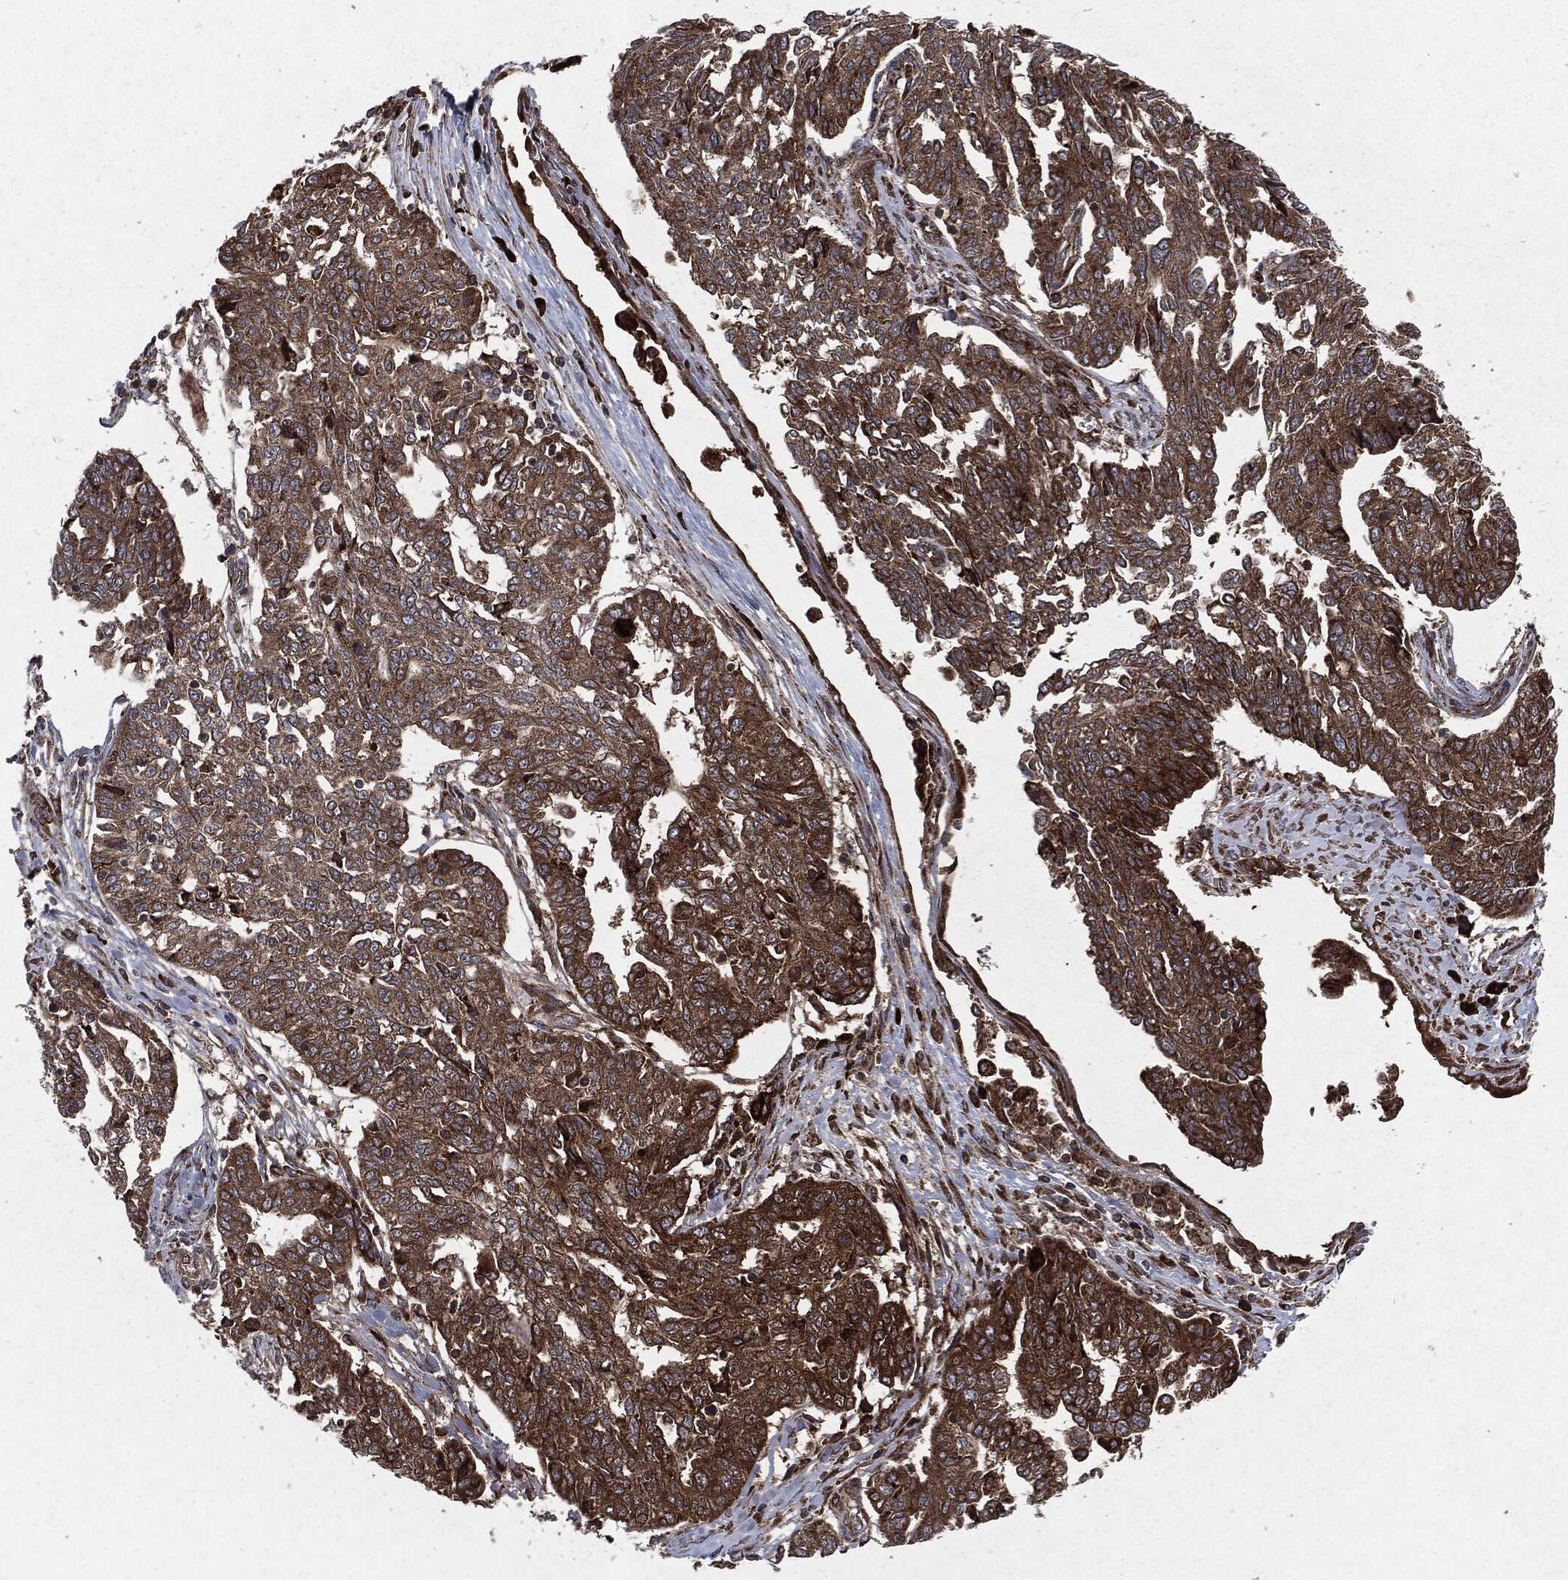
{"staining": {"intensity": "strong", "quantity": "25%-75%", "location": "cytoplasmic/membranous"}, "tissue": "ovarian cancer", "cell_type": "Tumor cells", "image_type": "cancer", "snomed": [{"axis": "morphology", "description": "Cystadenocarcinoma, serous, NOS"}, {"axis": "topography", "description": "Ovary"}], "caption": "High-magnification brightfield microscopy of ovarian cancer stained with DAB (brown) and counterstained with hematoxylin (blue). tumor cells exhibit strong cytoplasmic/membranous staining is seen in about25%-75% of cells.", "gene": "RAF1", "patient": {"sex": "female", "age": 67}}